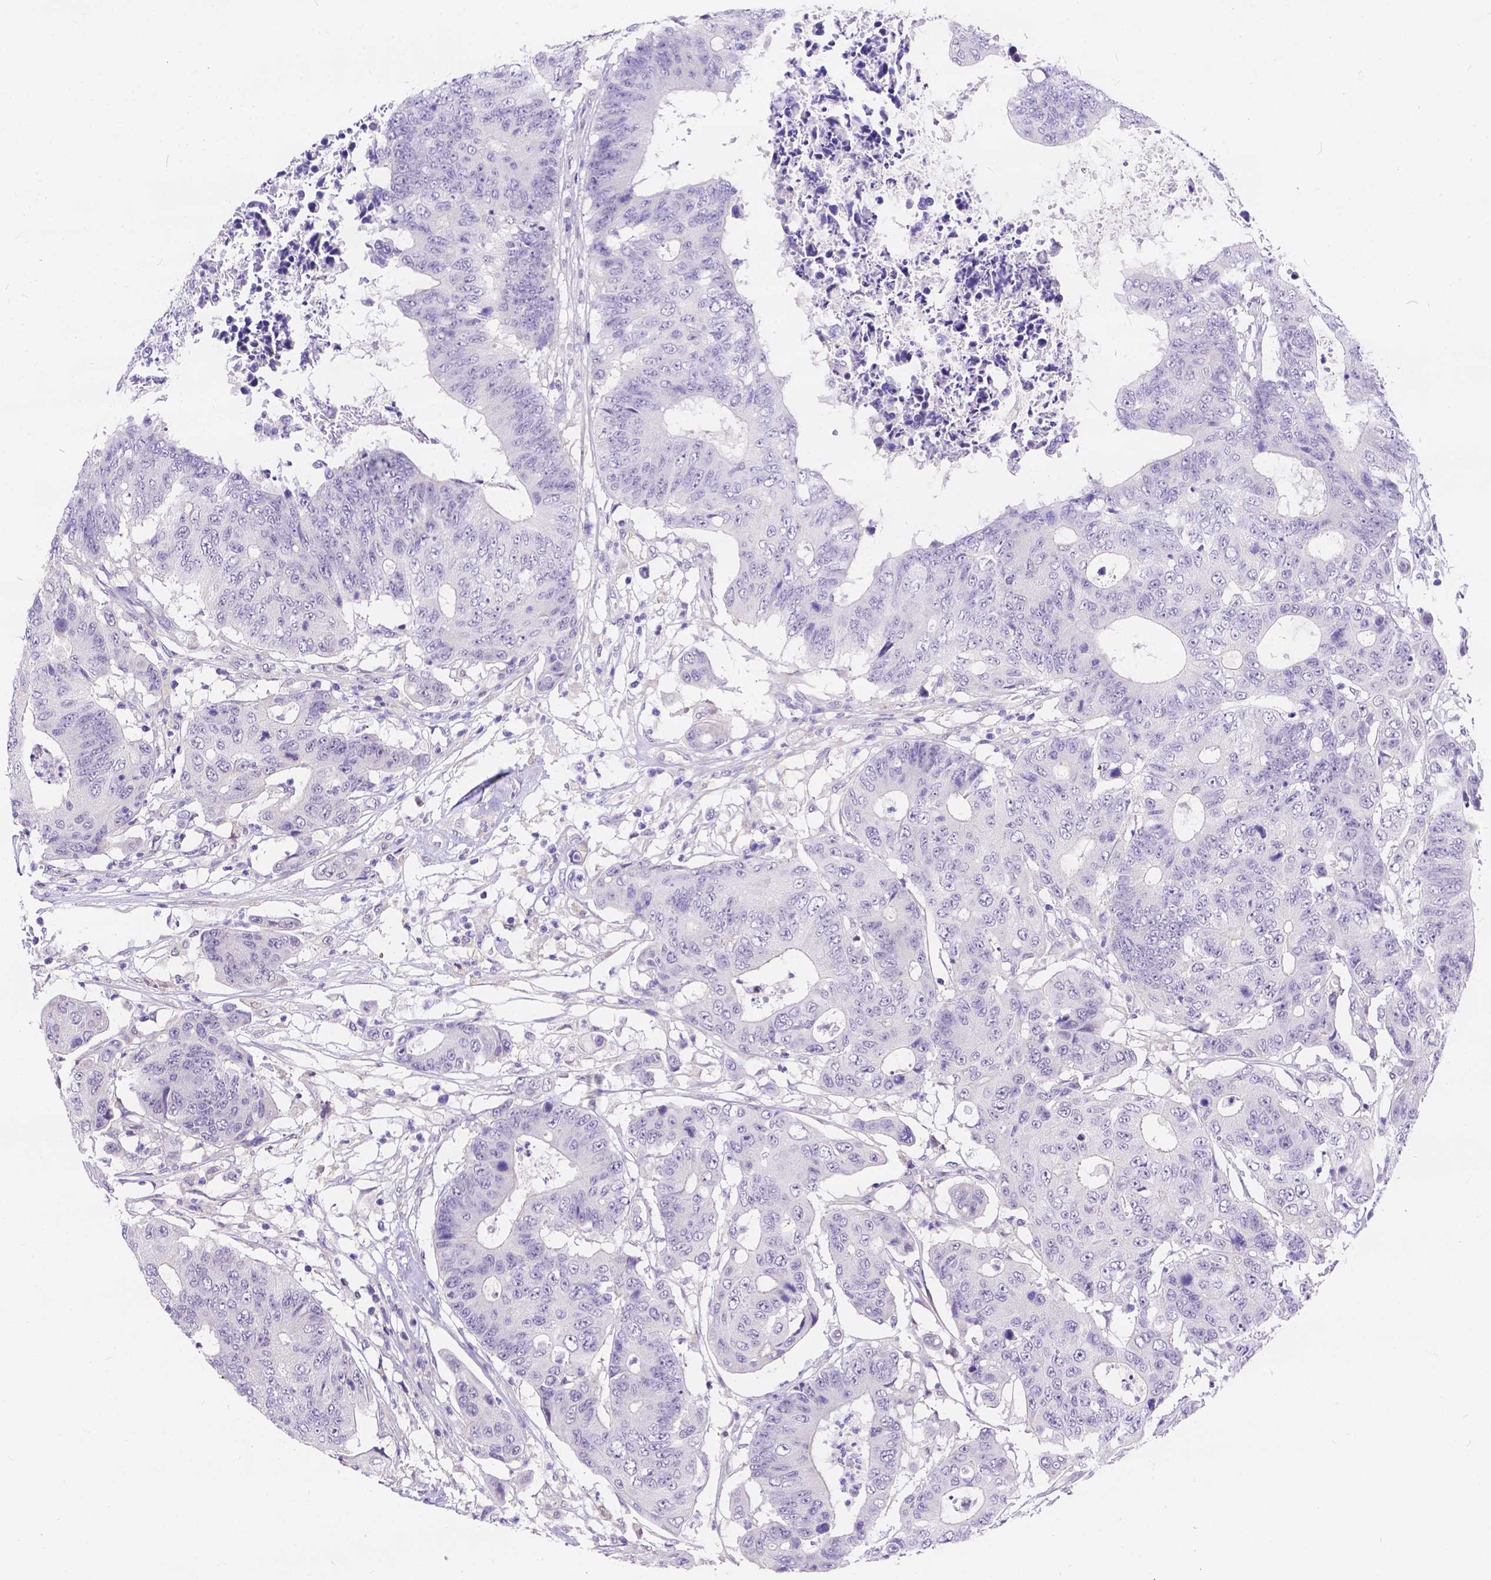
{"staining": {"intensity": "negative", "quantity": "none", "location": "none"}, "tissue": "colorectal cancer", "cell_type": "Tumor cells", "image_type": "cancer", "snomed": [{"axis": "morphology", "description": "Adenocarcinoma, NOS"}, {"axis": "topography", "description": "Colon"}], "caption": "An IHC histopathology image of colorectal adenocarcinoma is shown. There is no staining in tumor cells of colorectal adenocarcinoma. Nuclei are stained in blue.", "gene": "DLEC1", "patient": {"sex": "female", "age": 48}}